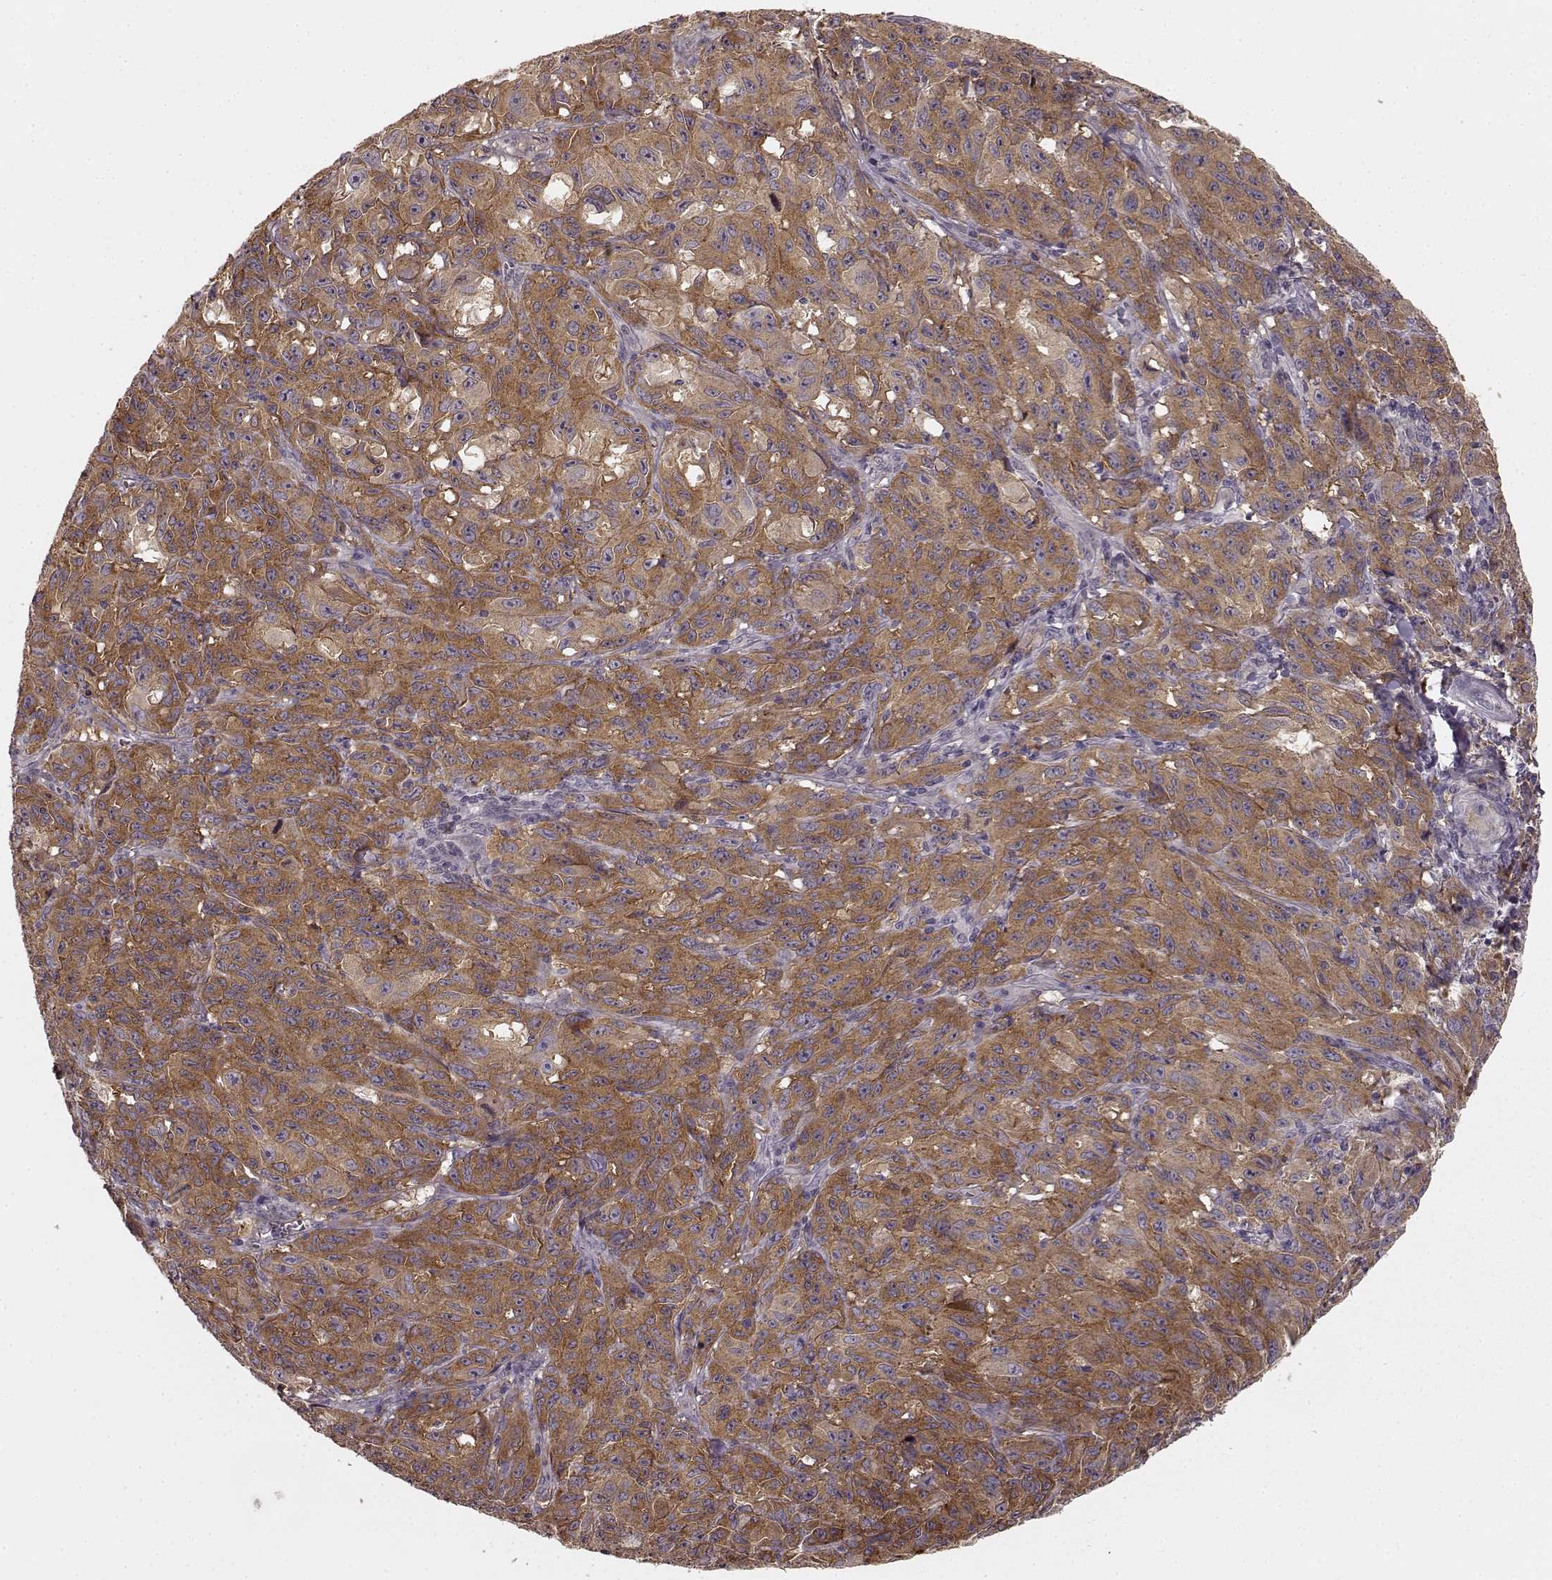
{"staining": {"intensity": "moderate", "quantity": ">75%", "location": "cytoplasmic/membranous"}, "tissue": "melanoma", "cell_type": "Tumor cells", "image_type": "cancer", "snomed": [{"axis": "morphology", "description": "Malignant melanoma, NOS"}, {"axis": "topography", "description": "Vulva, labia, clitoris and Bartholin´s gland, NO"}], "caption": "Immunohistochemistry image of neoplastic tissue: malignant melanoma stained using immunohistochemistry exhibits medium levels of moderate protein expression localized specifically in the cytoplasmic/membranous of tumor cells, appearing as a cytoplasmic/membranous brown color.", "gene": "PRKCE", "patient": {"sex": "female", "age": 75}}